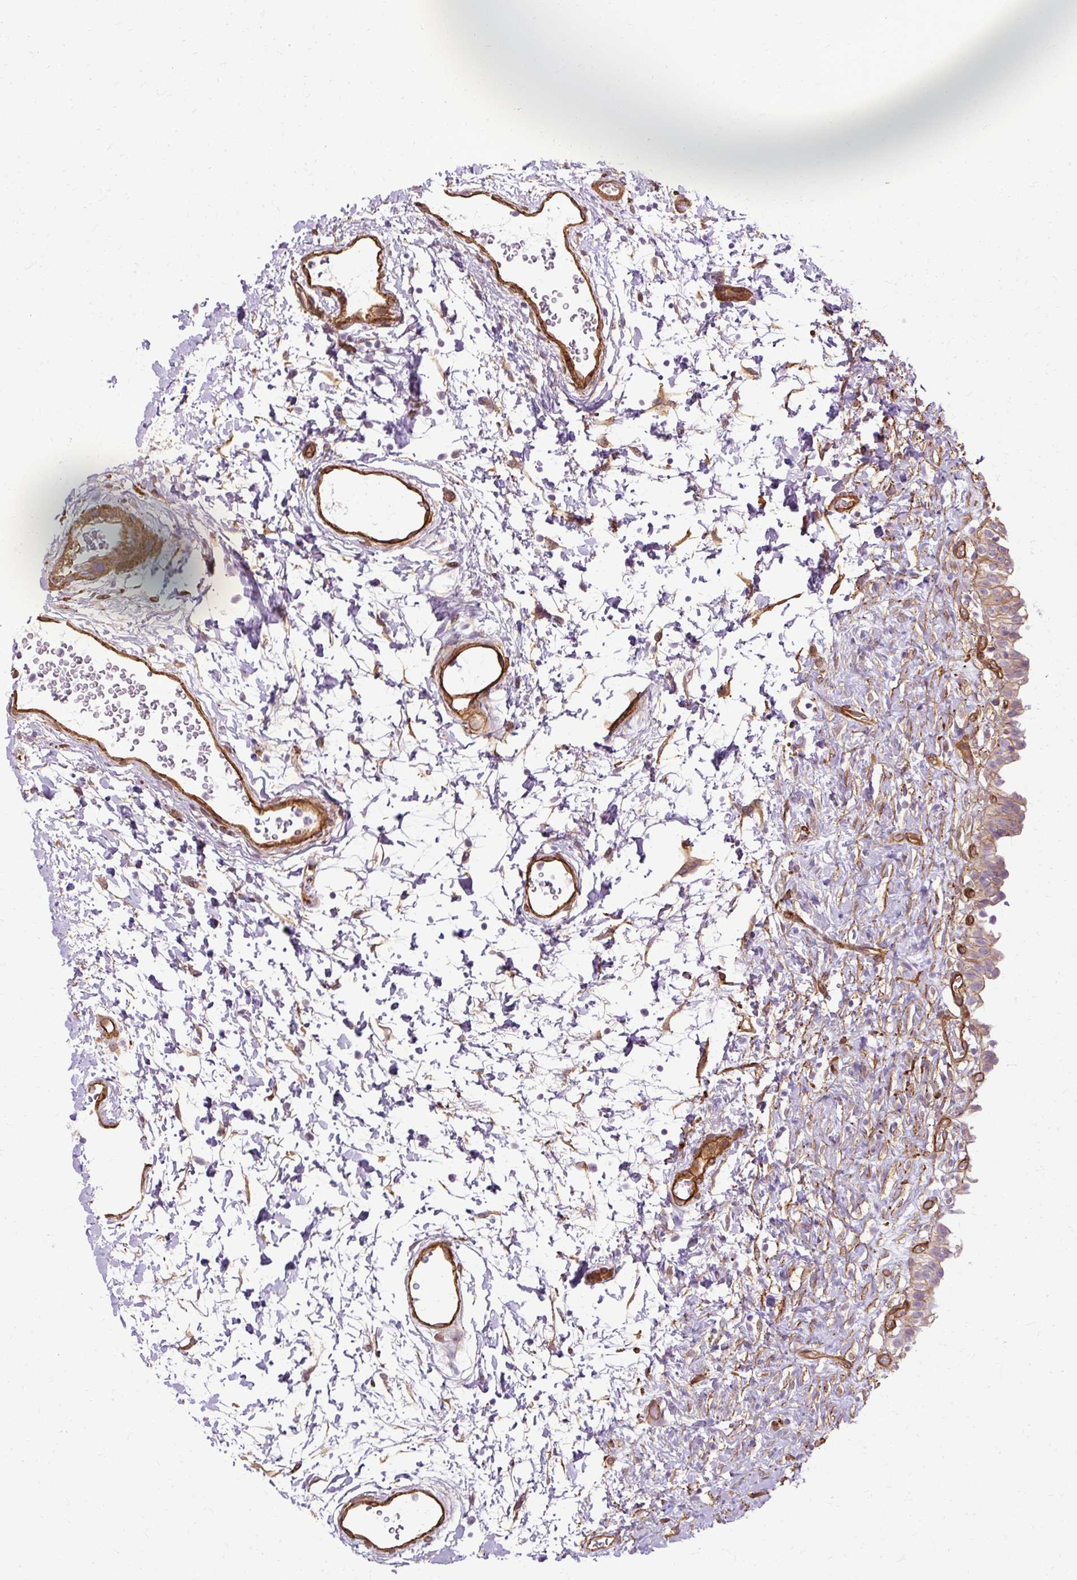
{"staining": {"intensity": "weak", "quantity": "25%-75%", "location": "cytoplasmic/membranous"}, "tissue": "urinary bladder", "cell_type": "Urothelial cells", "image_type": "normal", "snomed": [{"axis": "morphology", "description": "Normal tissue, NOS"}, {"axis": "topography", "description": "Urinary bladder"}], "caption": "A brown stain shows weak cytoplasmic/membranous staining of a protein in urothelial cells of normal urinary bladder. The staining is performed using DAB (3,3'-diaminobenzidine) brown chromogen to label protein expression. The nuclei are counter-stained blue using hematoxylin.", "gene": "CNN3", "patient": {"sex": "male", "age": 51}}